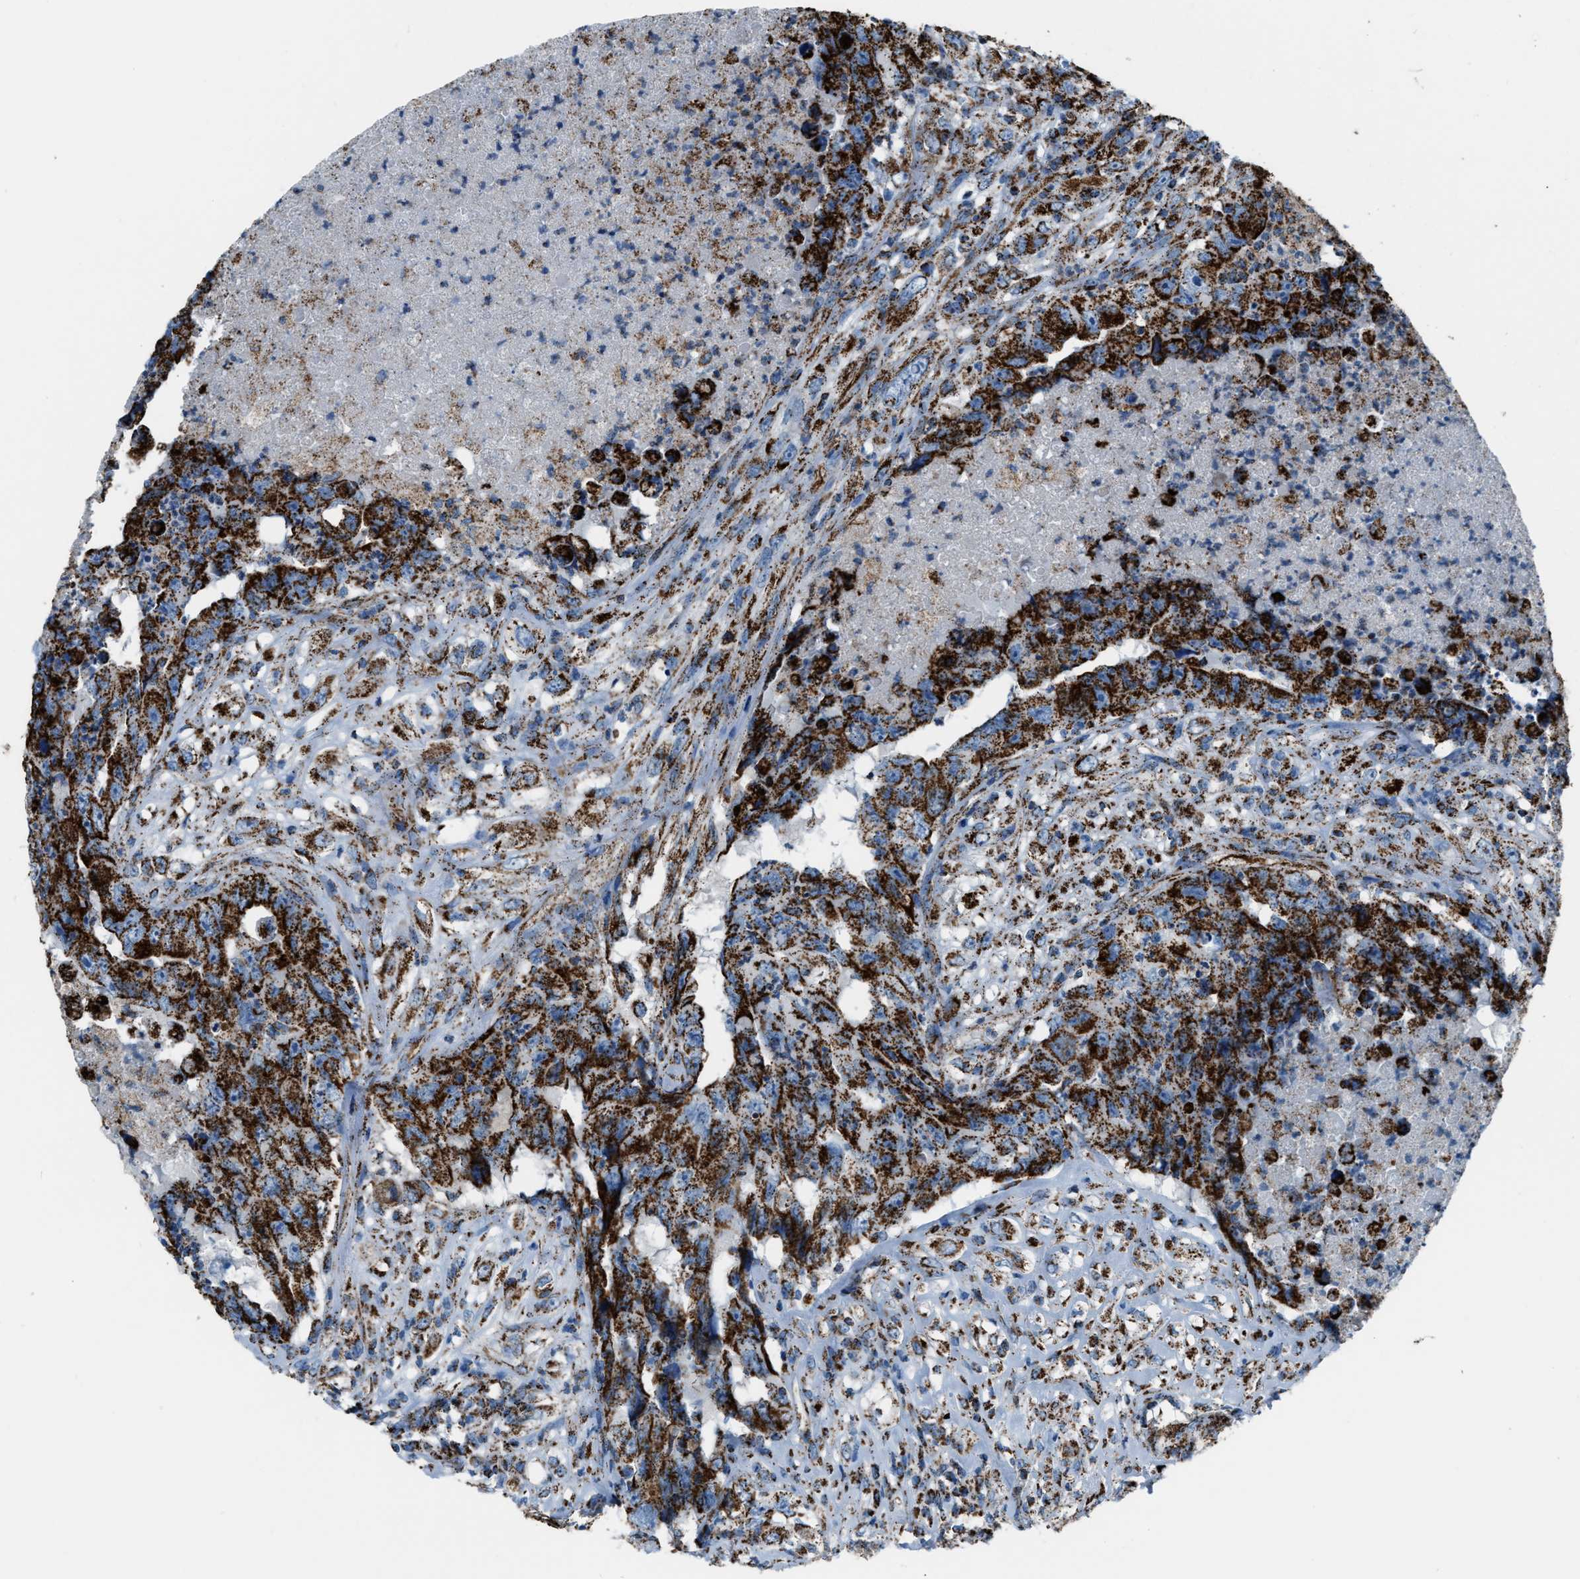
{"staining": {"intensity": "strong", "quantity": ">75%", "location": "cytoplasmic/membranous"}, "tissue": "testis cancer", "cell_type": "Tumor cells", "image_type": "cancer", "snomed": [{"axis": "morphology", "description": "Carcinoma, Embryonal, NOS"}, {"axis": "topography", "description": "Testis"}], "caption": "This photomicrograph displays immunohistochemistry staining of testis cancer (embryonal carcinoma), with high strong cytoplasmic/membranous positivity in approximately >75% of tumor cells.", "gene": "MDH2", "patient": {"sex": "male", "age": 32}}